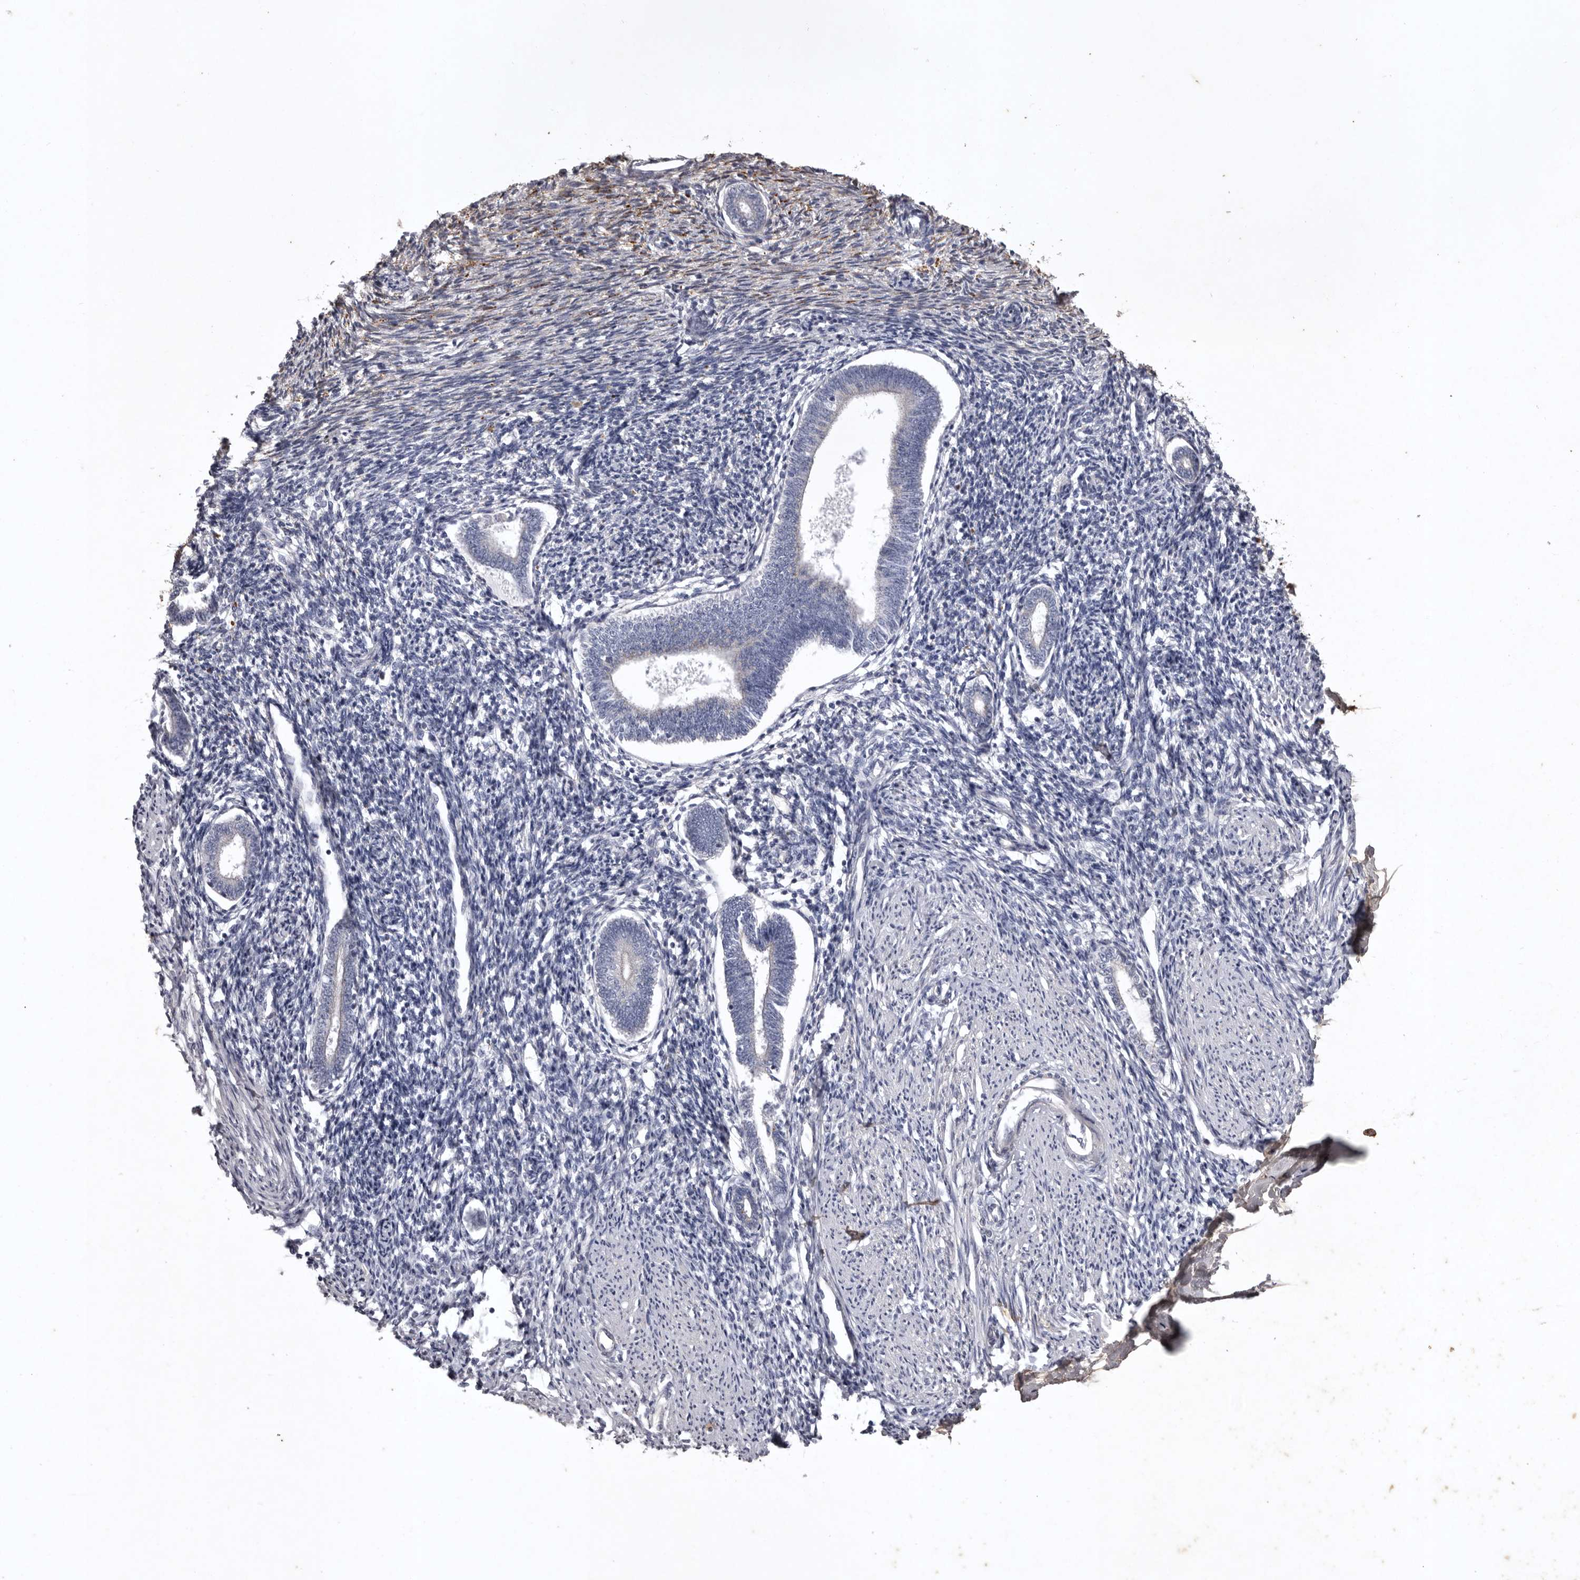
{"staining": {"intensity": "negative", "quantity": "none", "location": "none"}, "tissue": "endometrium", "cell_type": "Cells in endometrial stroma", "image_type": "normal", "snomed": [{"axis": "morphology", "description": "Normal tissue, NOS"}, {"axis": "topography", "description": "Endometrium"}], "caption": "Immunohistochemical staining of normal human endometrium shows no significant staining in cells in endometrial stroma. (Immunohistochemistry, brightfield microscopy, high magnification).", "gene": "NKAIN4", "patient": {"sex": "female", "age": 56}}